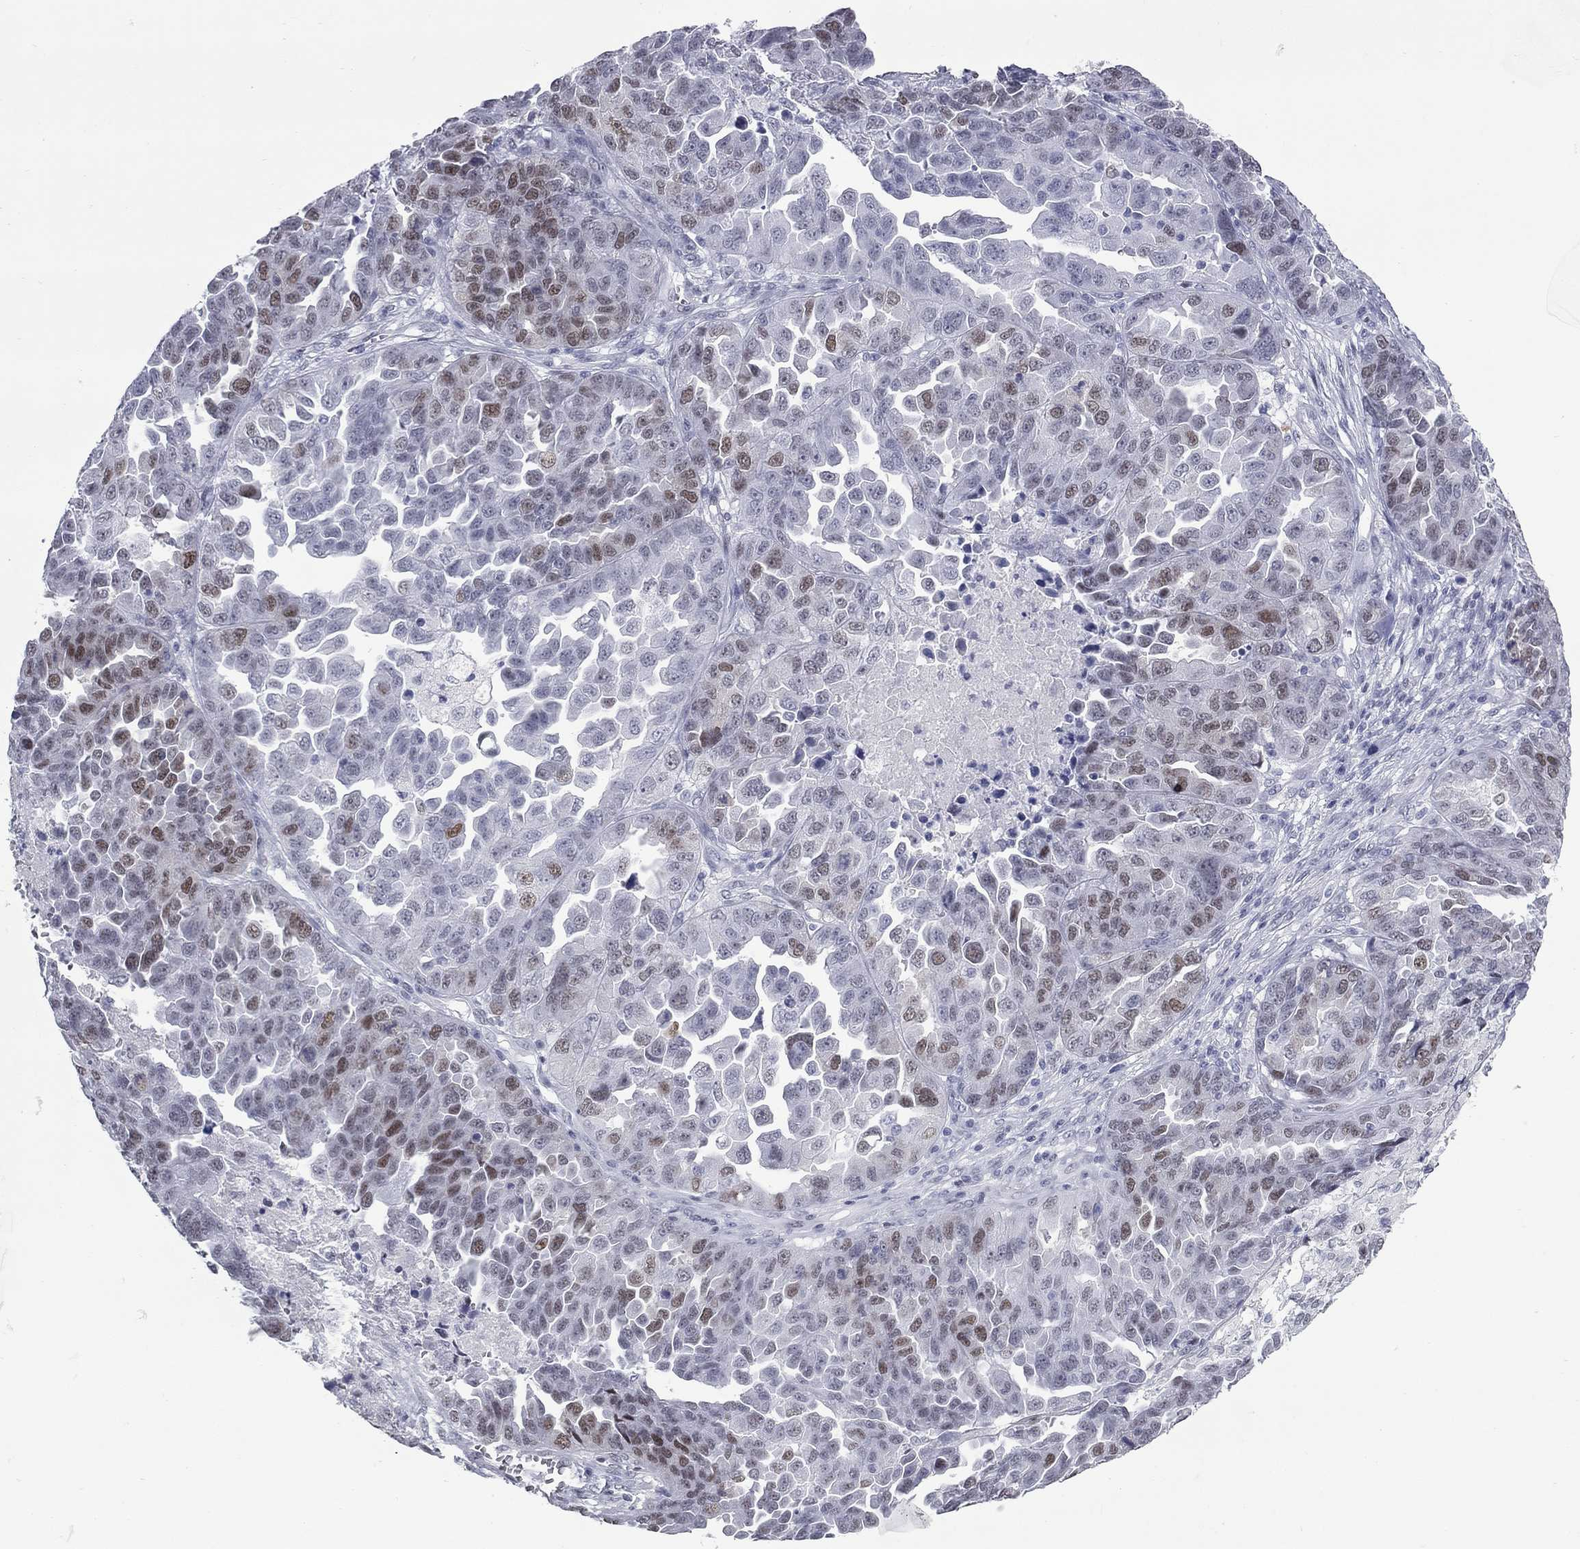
{"staining": {"intensity": "moderate", "quantity": "25%-75%", "location": "nuclear"}, "tissue": "ovarian cancer", "cell_type": "Tumor cells", "image_type": "cancer", "snomed": [{"axis": "morphology", "description": "Cystadenocarcinoma, serous, NOS"}, {"axis": "topography", "description": "Ovary"}], "caption": "Protein staining of ovarian cancer (serous cystadenocarcinoma) tissue reveals moderate nuclear positivity in approximately 25%-75% of tumor cells.", "gene": "ASF1B", "patient": {"sex": "female", "age": 87}}